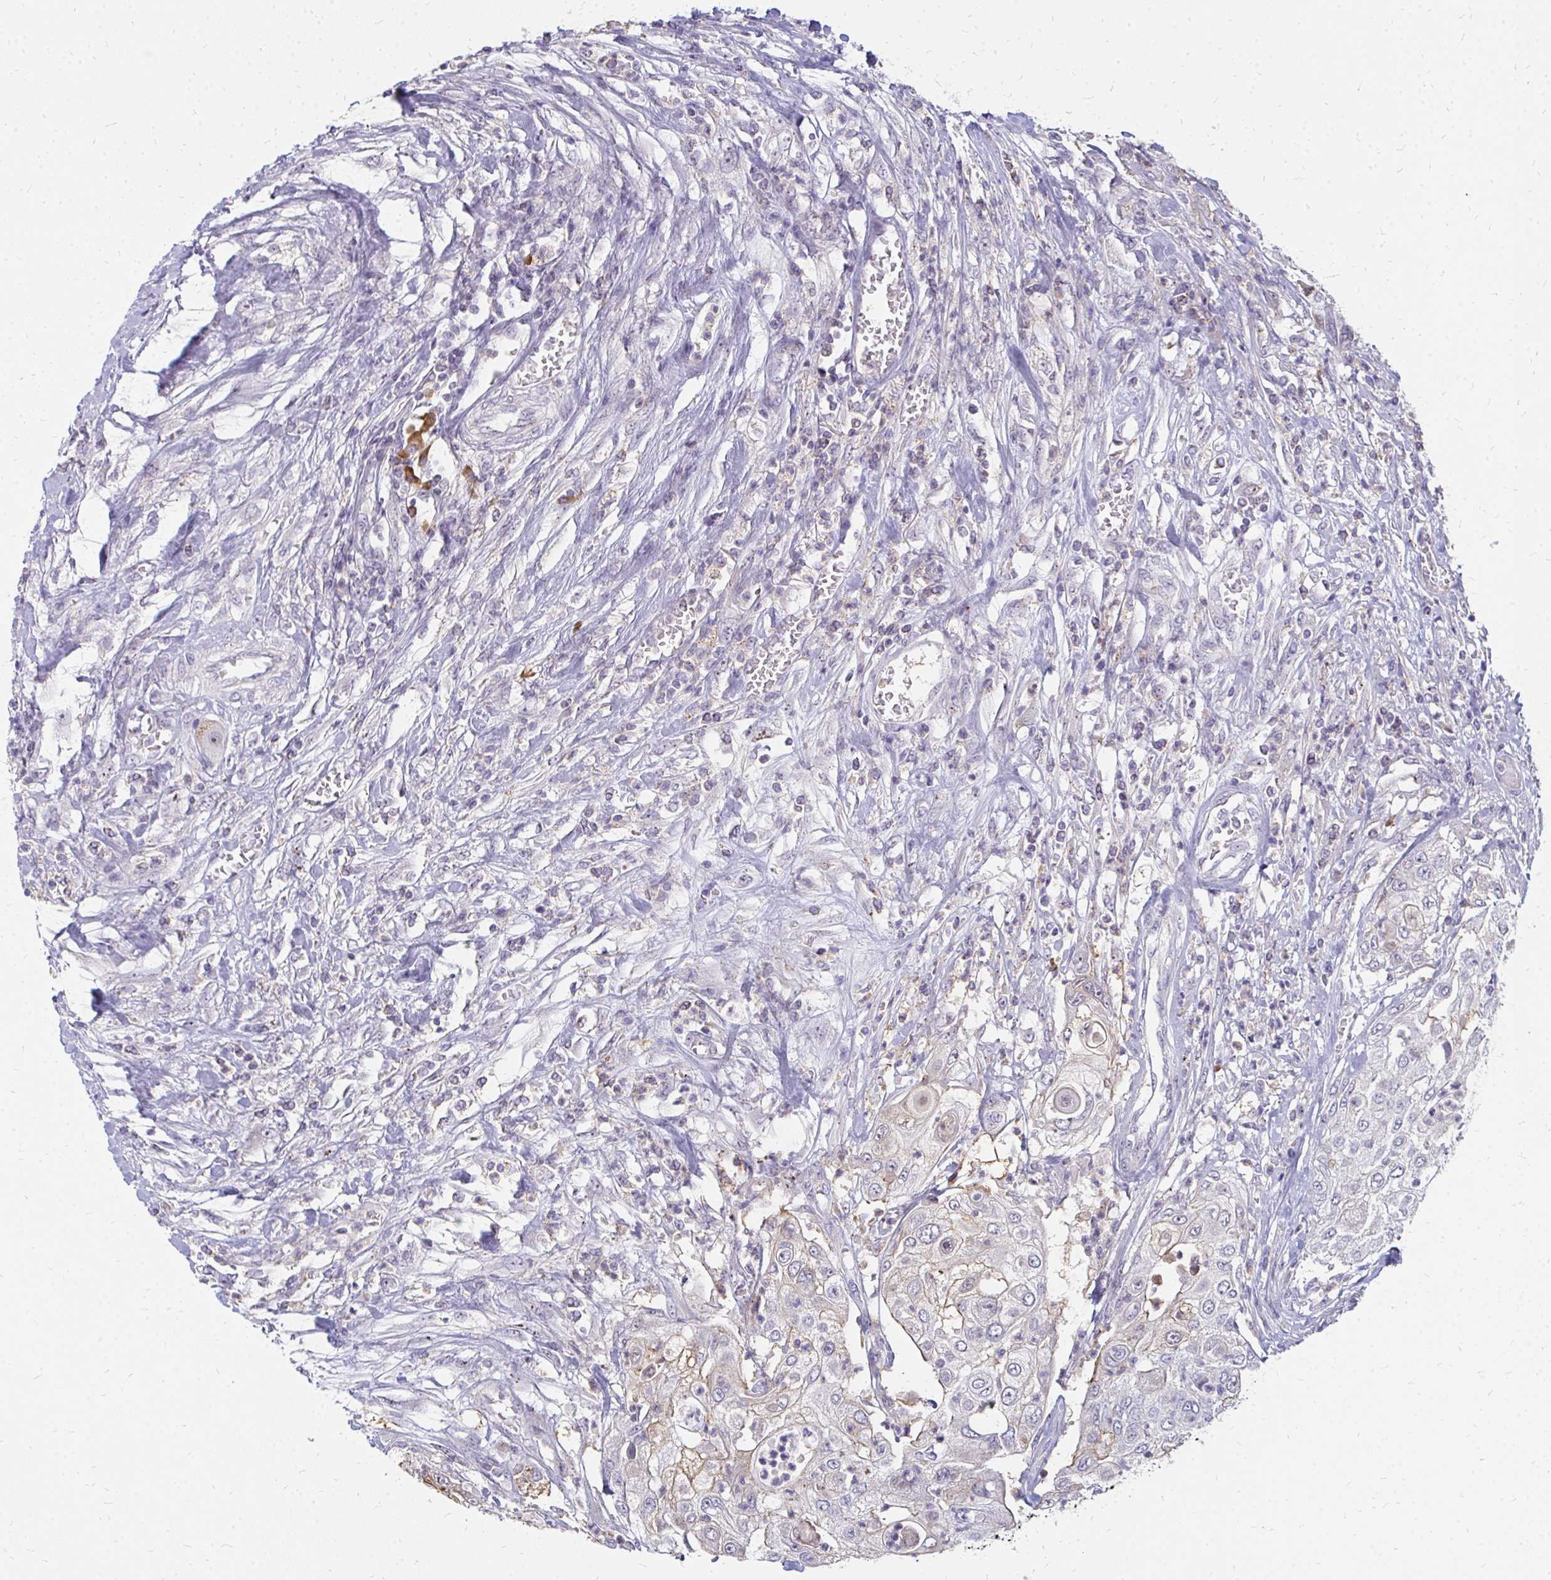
{"staining": {"intensity": "weak", "quantity": "<25%", "location": "cytoplasmic/membranous"}, "tissue": "urothelial cancer", "cell_type": "Tumor cells", "image_type": "cancer", "snomed": [{"axis": "morphology", "description": "Urothelial carcinoma, High grade"}, {"axis": "topography", "description": "Urinary bladder"}], "caption": "This image is of urothelial cancer stained with immunohistochemistry to label a protein in brown with the nuclei are counter-stained blue. There is no expression in tumor cells. The staining is performed using DAB (3,3'-diaminobenzidine) brown chromogen with nuclei counter-stained in using hematoxylin.", "gene": "FAM9A", "patient": {"sex": "female", "age": 79}}